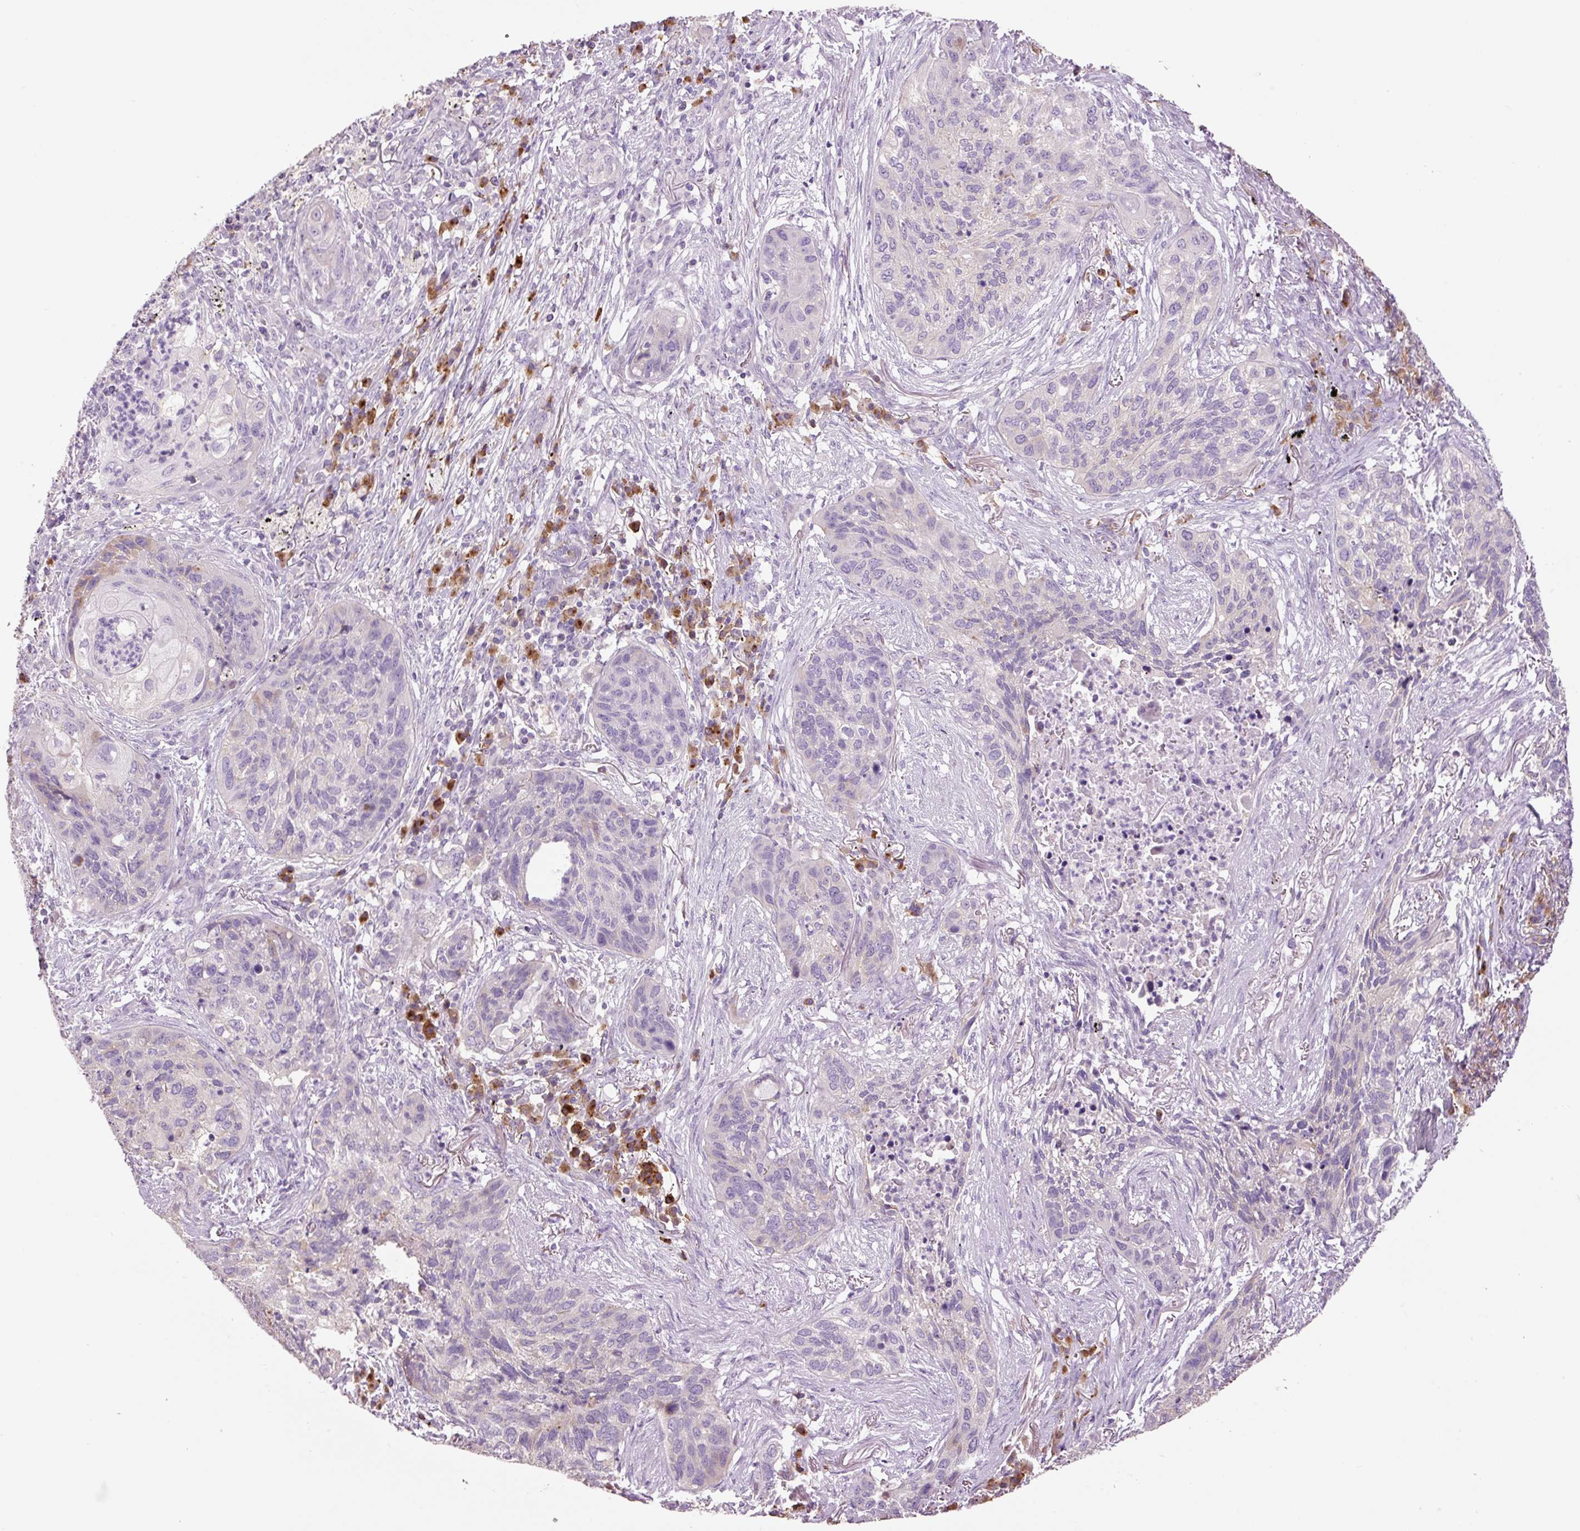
{"staining": {"intensity": "negative", "quantity": "none", "location": "none"}, "tissue": "lung cancer", "cell_type": "Tumor cells", "image_type": "cancer", "snomed": [{"axis": "morphology", "description": "Squamous cell carcinoma, NOS"}, {"axis": "topography", "description": "Lung"}], "caption": "IHC of lung cancer (squamous cell carcinoma) reveals no positivity in tumor cells.", "gene": "HAX1", "patient": {"sex": "female", "age": 63}}